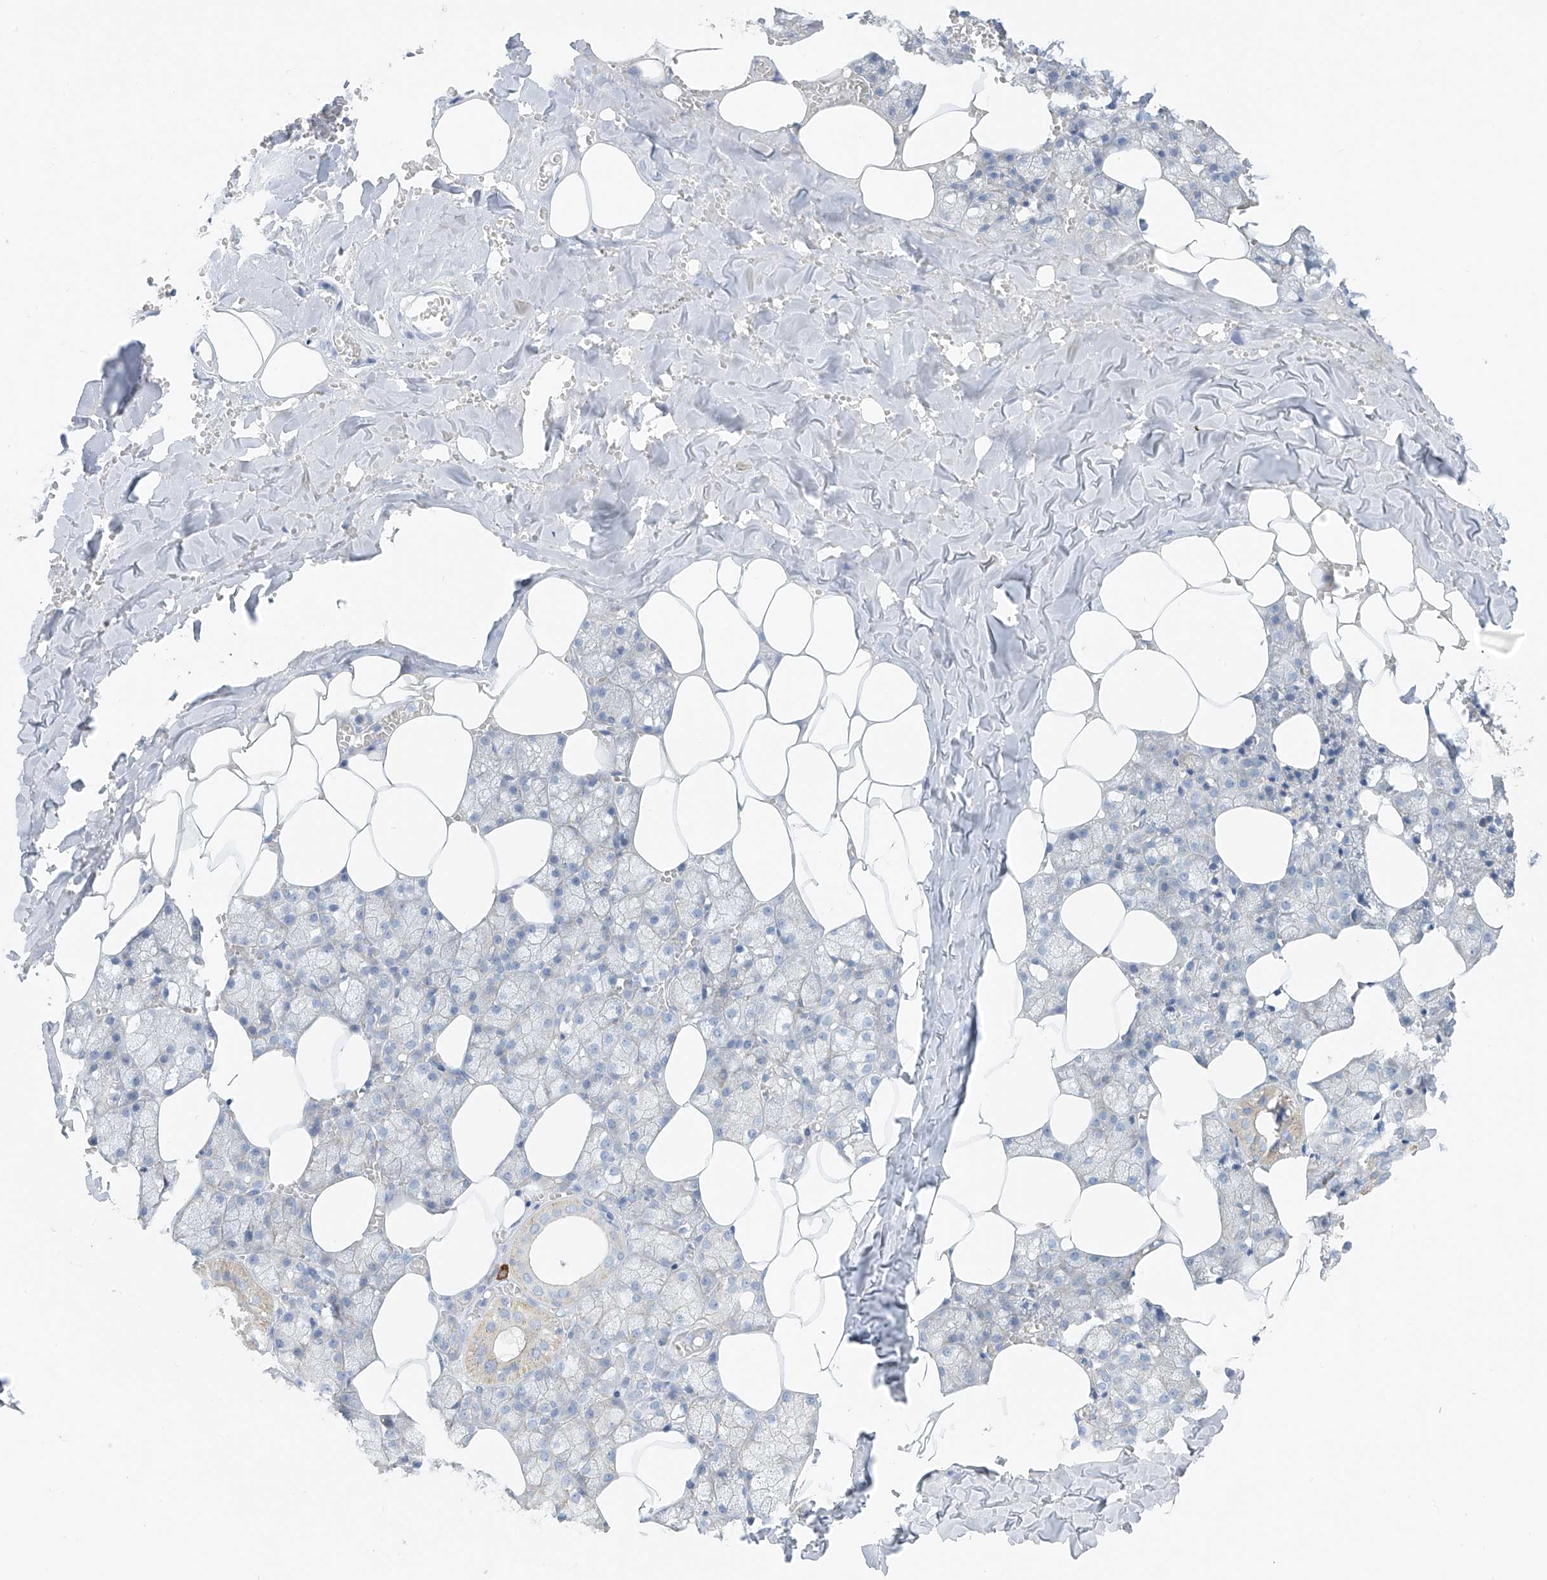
{"staining": {"intensity": "weak", "quantity": "25%-75%", "location": "cytoplasmic/membranous"}, "tissue": "salivary gland", "cell_type": "Glandular cells", "image_type": "normal", "snomed": [{"axis": "morphology", "description": "Normal tissue, NOS"}, {"axis": "topography", "description": "Salivary gland"}], "caption": "Protein staining shows weak cytoplasmic/membranous staining in approximately 25%-75% of glandular cells in benign salivary gland.", "gene": "POMGNT2", "patient": {"sex": "male", "age": 62}}